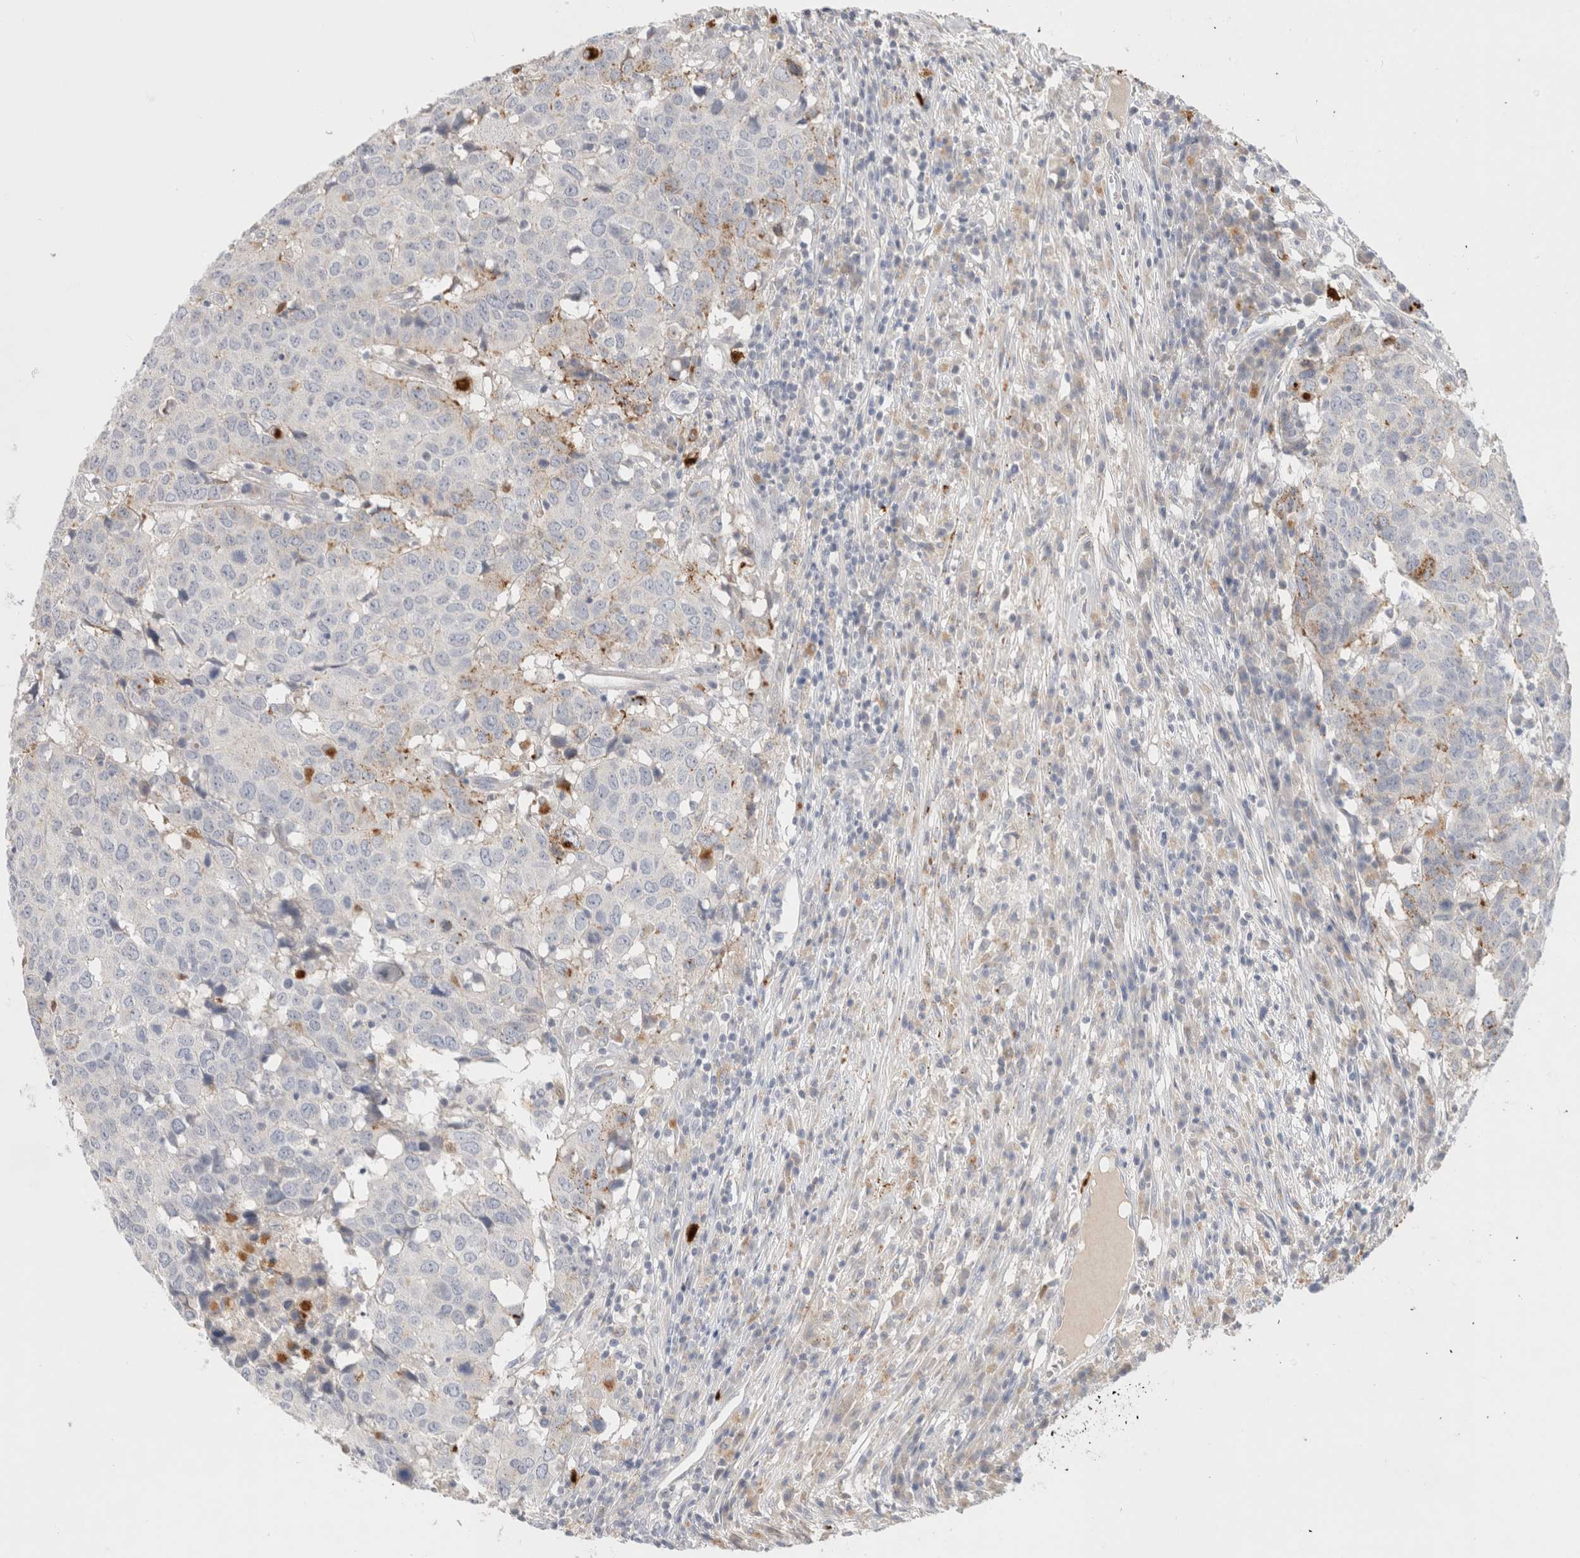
{"staining": {"intensity": "negative", "quantity": "none", "location": "none"}, "tissue": "head and neck cancer", "cell_type": "Tumor cells", "image_type": "cancer", "snomed": [{"axis": "morphology", "description": "Squamous cell carcinoma, NOS"}, {"axis": "topography", "description": "Head-Neck"}], "caption": "Head and neck cancer (squamous cell carcinoma) was stained to show a protein in brown. There is no significant staining in tumor cells.", "gene": "HPGDS", "patient": {"sex": "male", "age": 66}}